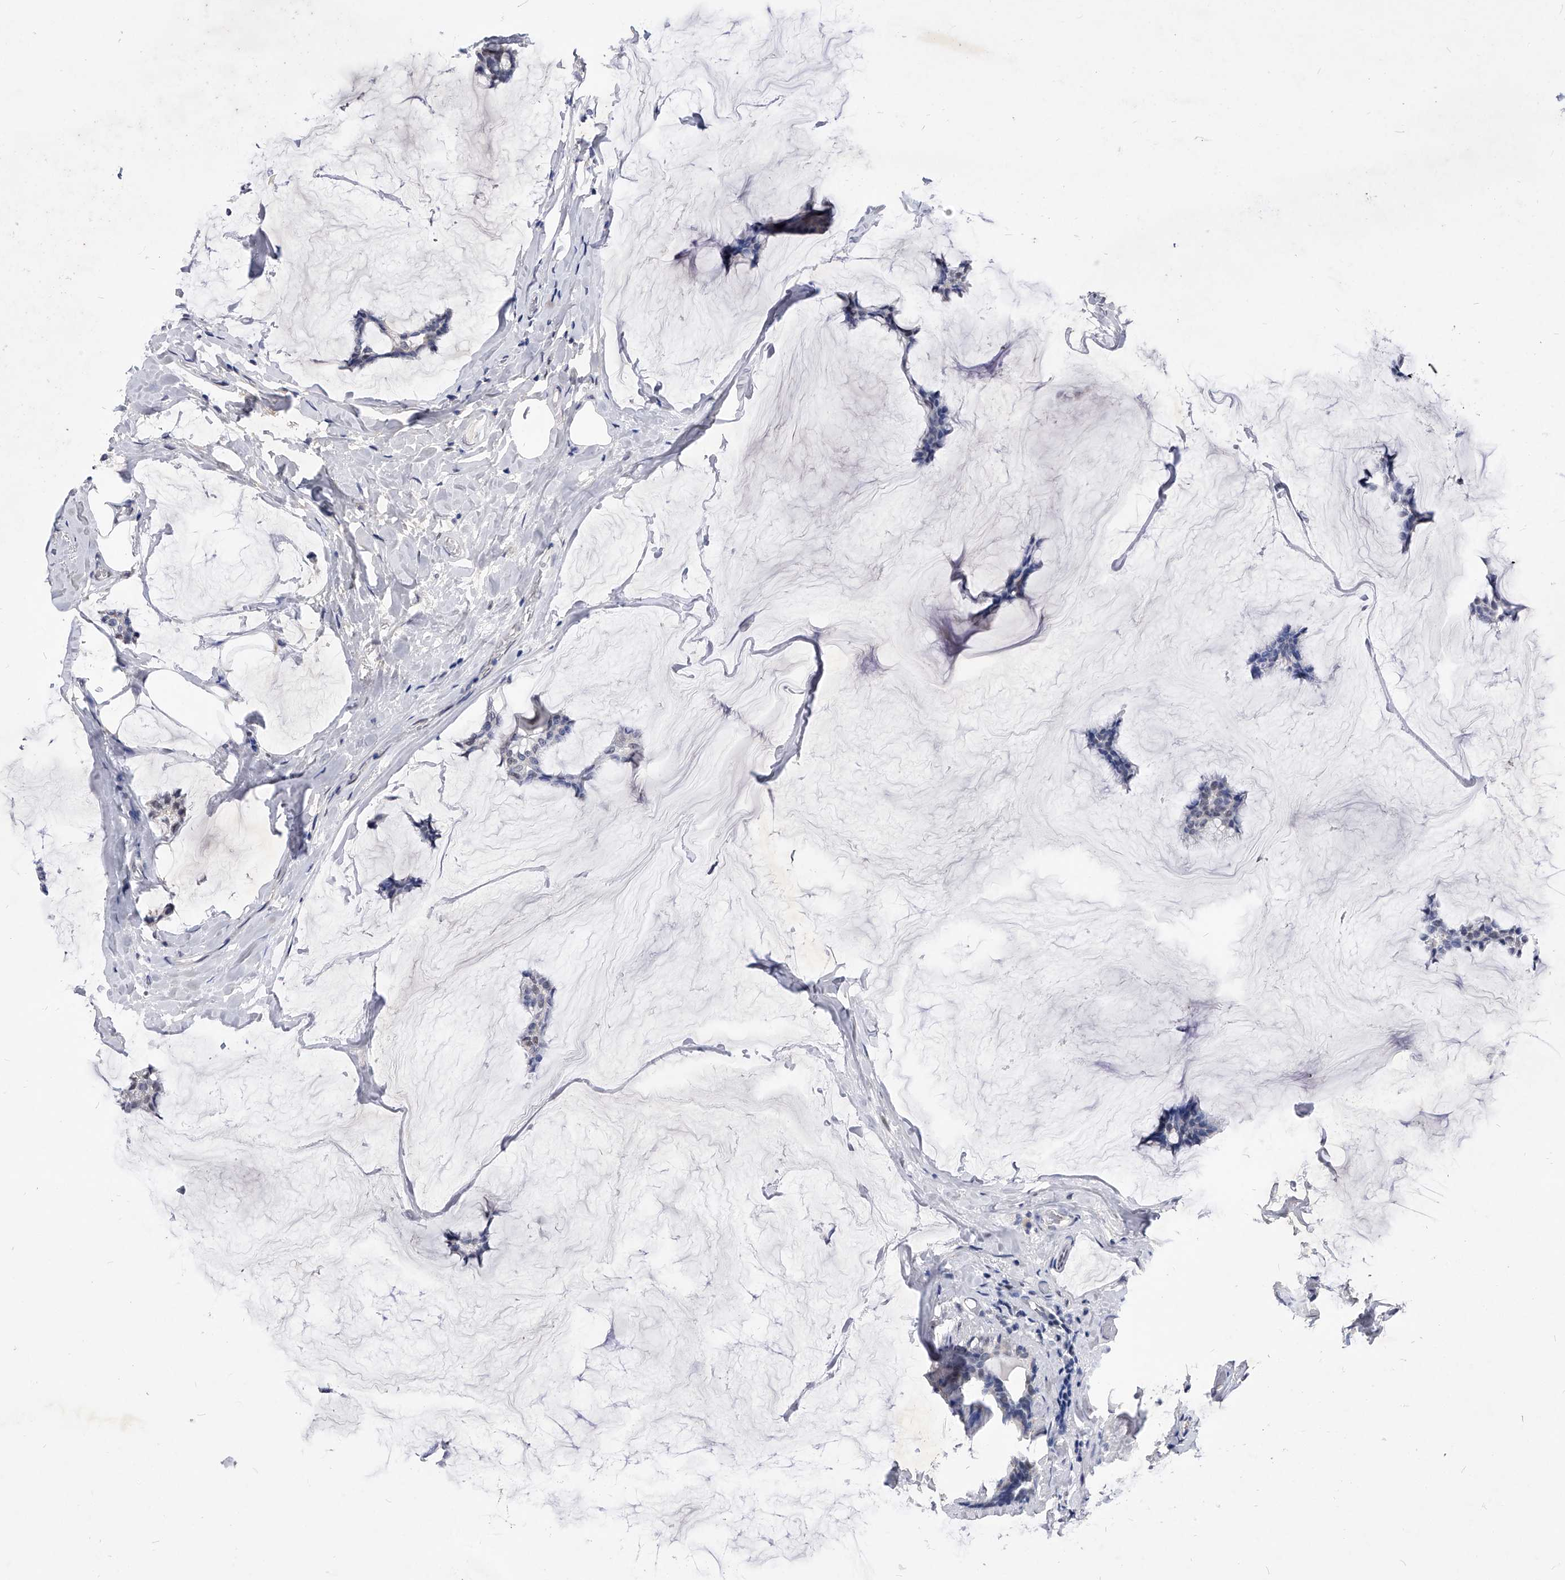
{"staining": {"intensity": "negative", "quantity": "none", "location": "none"}, "tissue": "breast cancer", "cell_type": "Tumor cells", "image_type": "cancer", "snomed": [{"axis": "morphology", "description": "Duct carcinoma"}, {"axis": "topography", "description": "Breast"}], "caption": "Image shows no protein positivity in tumor cells of invasive ductal carcinoma (breast) tissue.", "gene": "ZNF529", "patient": {"sex": "female", "age": 93}}